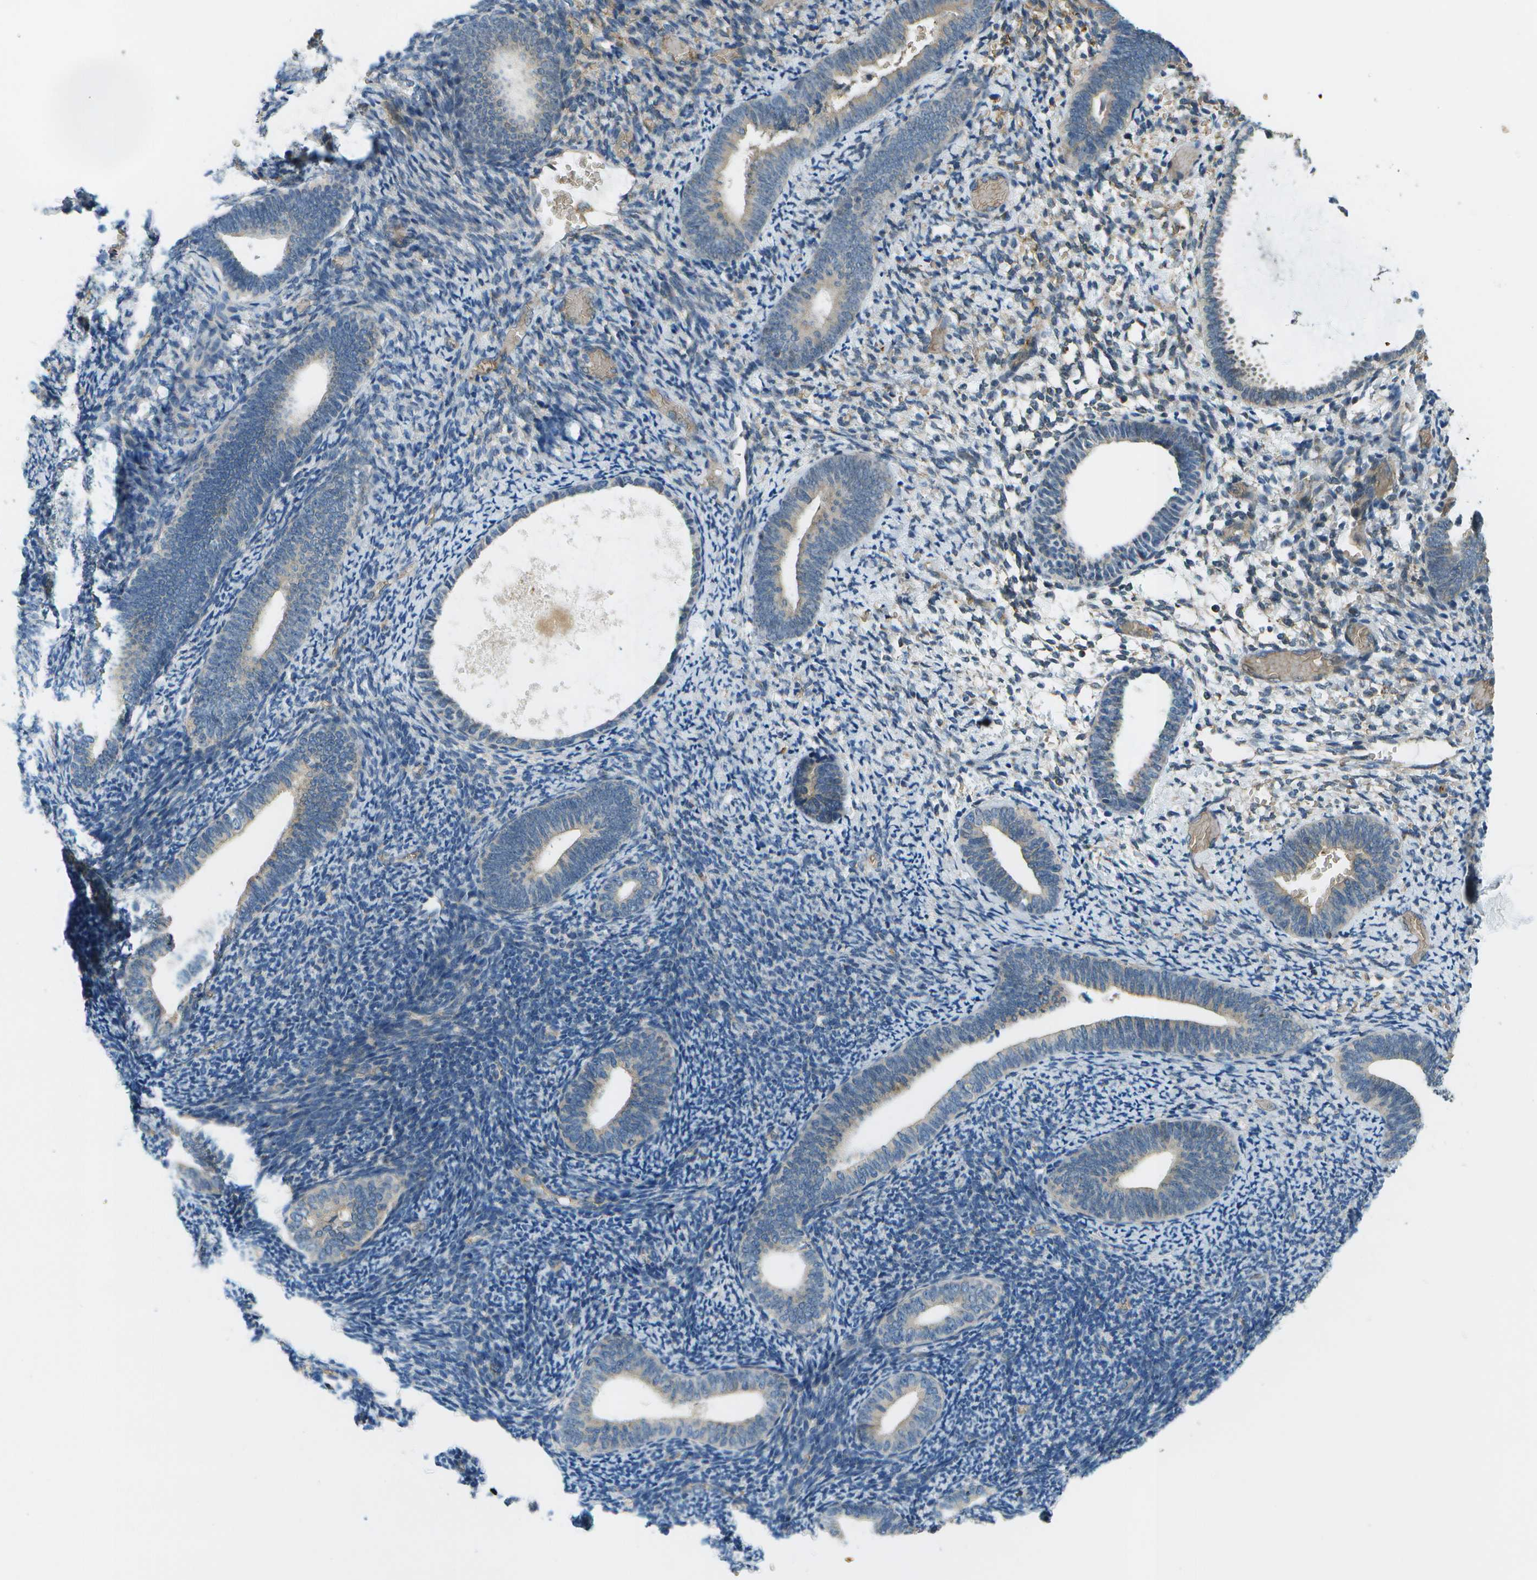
{"staining": {"intensity": "negative", "quantity": "none", "location": "none"}, "tissue": "endometrium", "cell_type": "Cells in endometrial stroma", "image_type": "normal", "snomed": [{"axis": "morphology", "description": "Normal tissue, NOS"}, {"axis": "topography", "description": "Endometrium"}], "caption": "The IHC histopathology image has no significant staining in cells in endometrial stroma of endometrium.", "gene": "CTIF", "patient": {"sex": "female", "age": 66}}